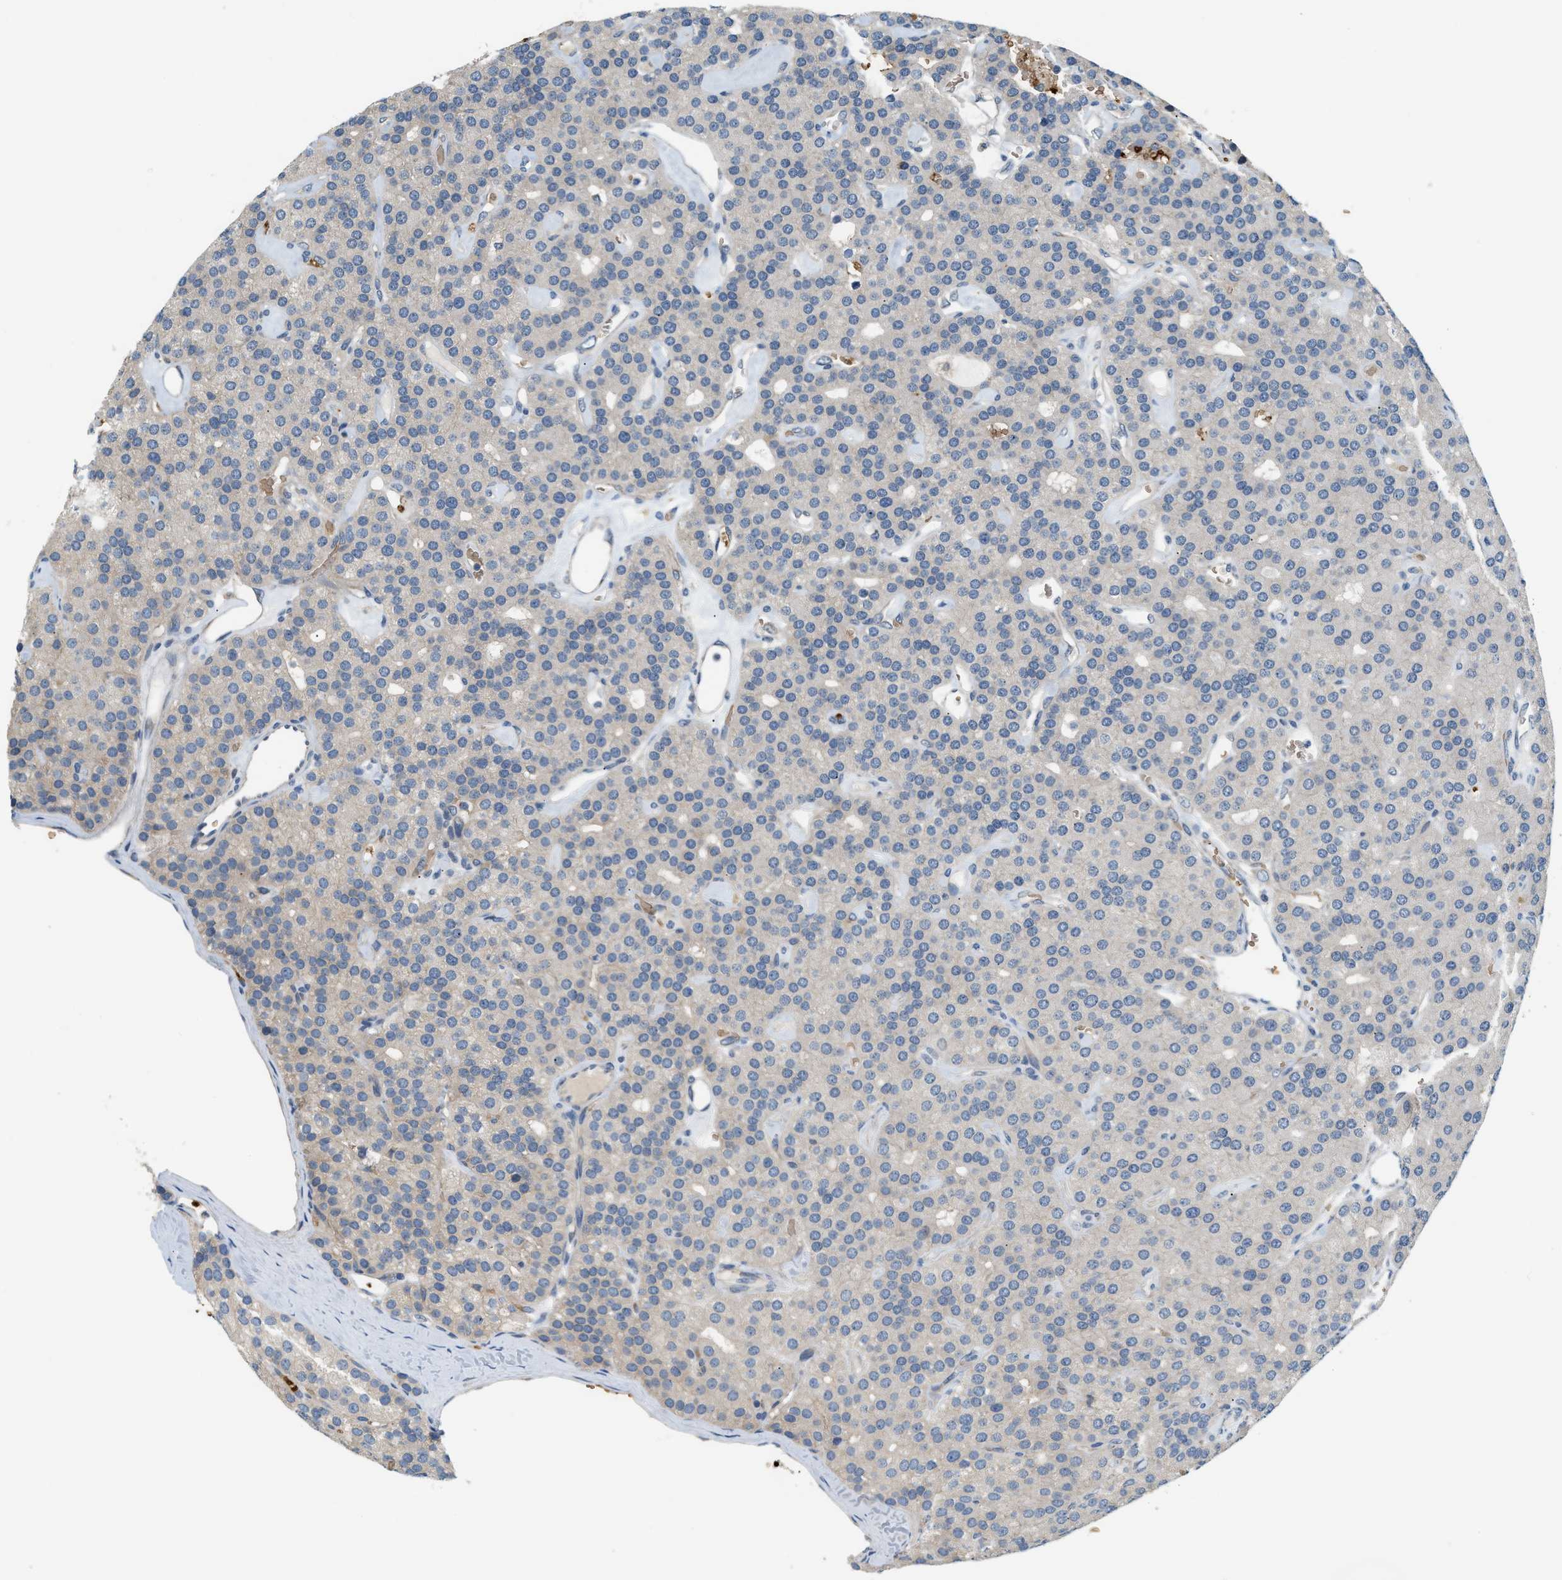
{"staining": {"intensity": "weak", "quantity": "<25%", "location": "cytoplasmic/membranous"}, "tissue": "parathyroid gland", "cell_type": "Glandular cells", "image_type": "normal", "snomed": [{"axis": "morphology", "description": "Normal tissue, NOS"}, {"axis": "morphology", "description": "Adenoma, NOS"}, {"axis": "topography", "description": "Parathyroid gland"}], "caption": "A histopathology image of parathyroid gland stained for a protein displays no brown staining in glandular cells.", "gene": "CYTH2", "patient": {"sex": "female", "age": 86}}